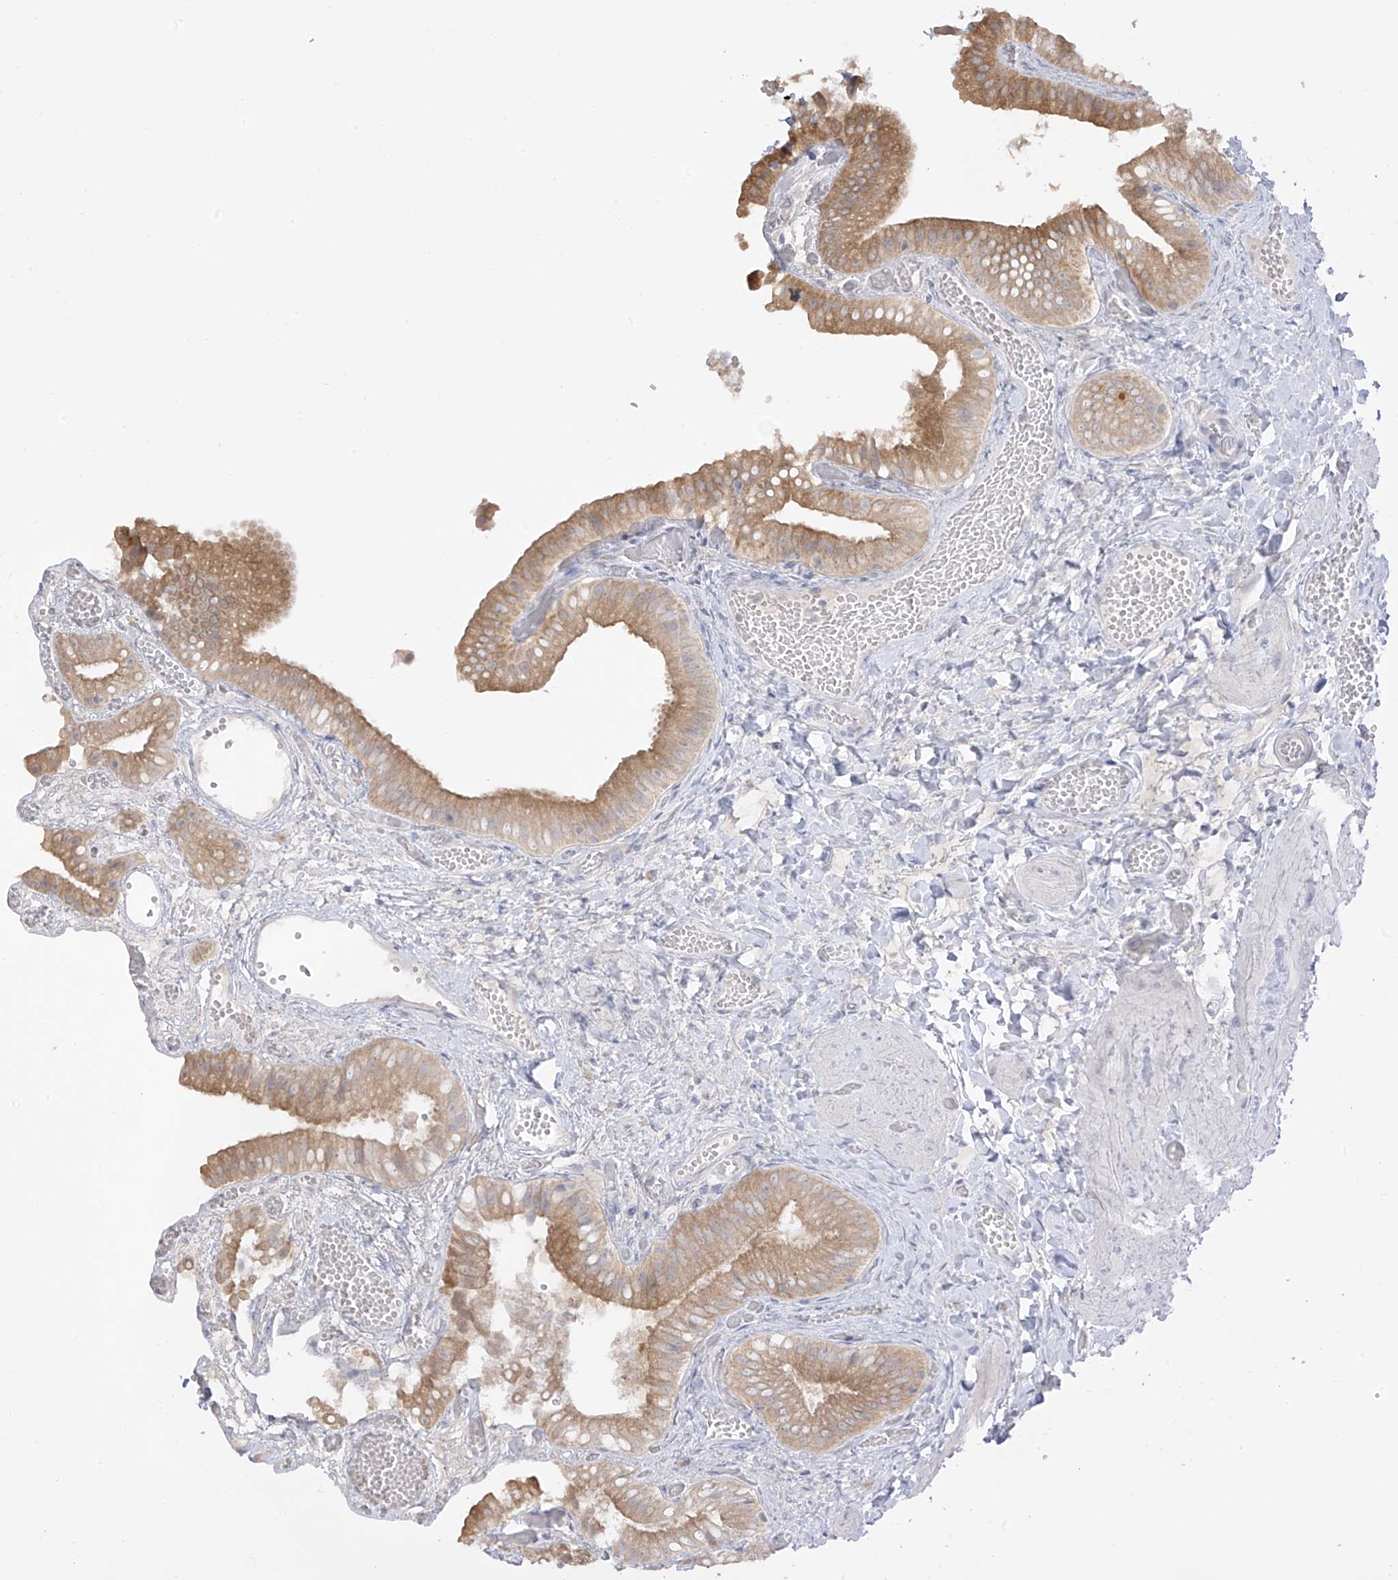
{"staining": {"intensity": "moderate", "quantity": ">75%", "location": "cytoplasmic/membranous"}, "tissue": "gallbladder", "cell_type": "Glandular cells", "image_type": "normal", "snomed": [{"axis": "morphology", "description": "Normal tissue, NOS"}, {"axis": "topography", "description": "Gallbladder"}], "caption": "Immunohistochemical staining of unremarkable gallbladder displays medium levels of moderate cytoplasmic/membranous expression in about >75% of glandular cells.", "gene": "DCDC2", "patient": {"sex": "female", "age": 64}}